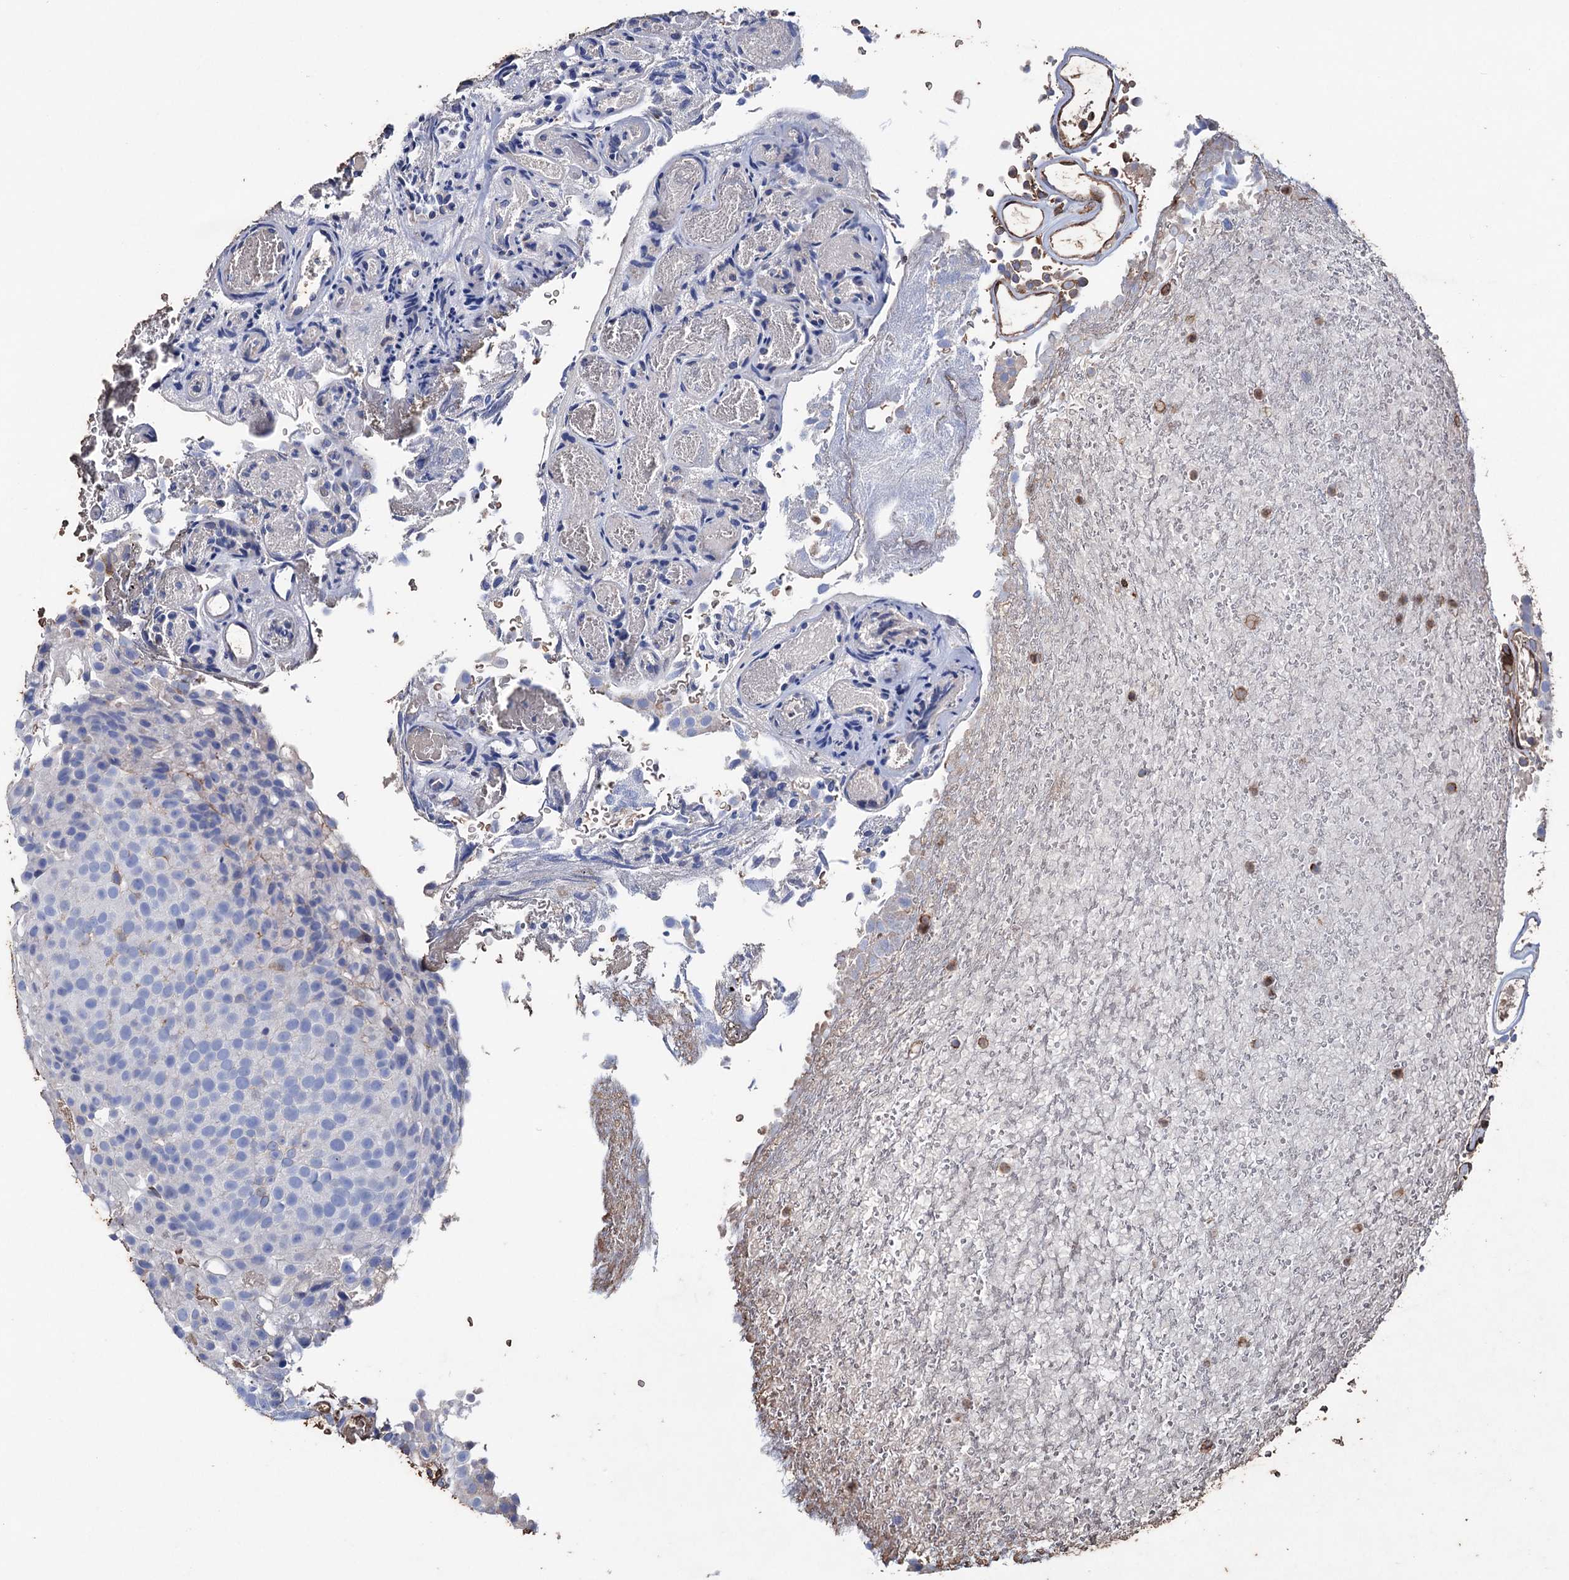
{"staining": {"intensity": "negative", "quantity": "none", "location": "none"}, "tissue": "urothelial cancer", "cell_type": "Tumor cells", "image_type": "cancer", "snomed": [{"axis": "morphology", "description": "Urothelial carcinoma, Low grade"}, {"axis": "topography", "description": "Urinary bladder"}], "caption": "High power microscopy photomicrograph of an immunohistochemistry (IHC) micrograph of urothelial cancer, revealing no significant positivity in tumor cells.", "gene": "STING1", "patient": {"sex": "male", "age": 78}}